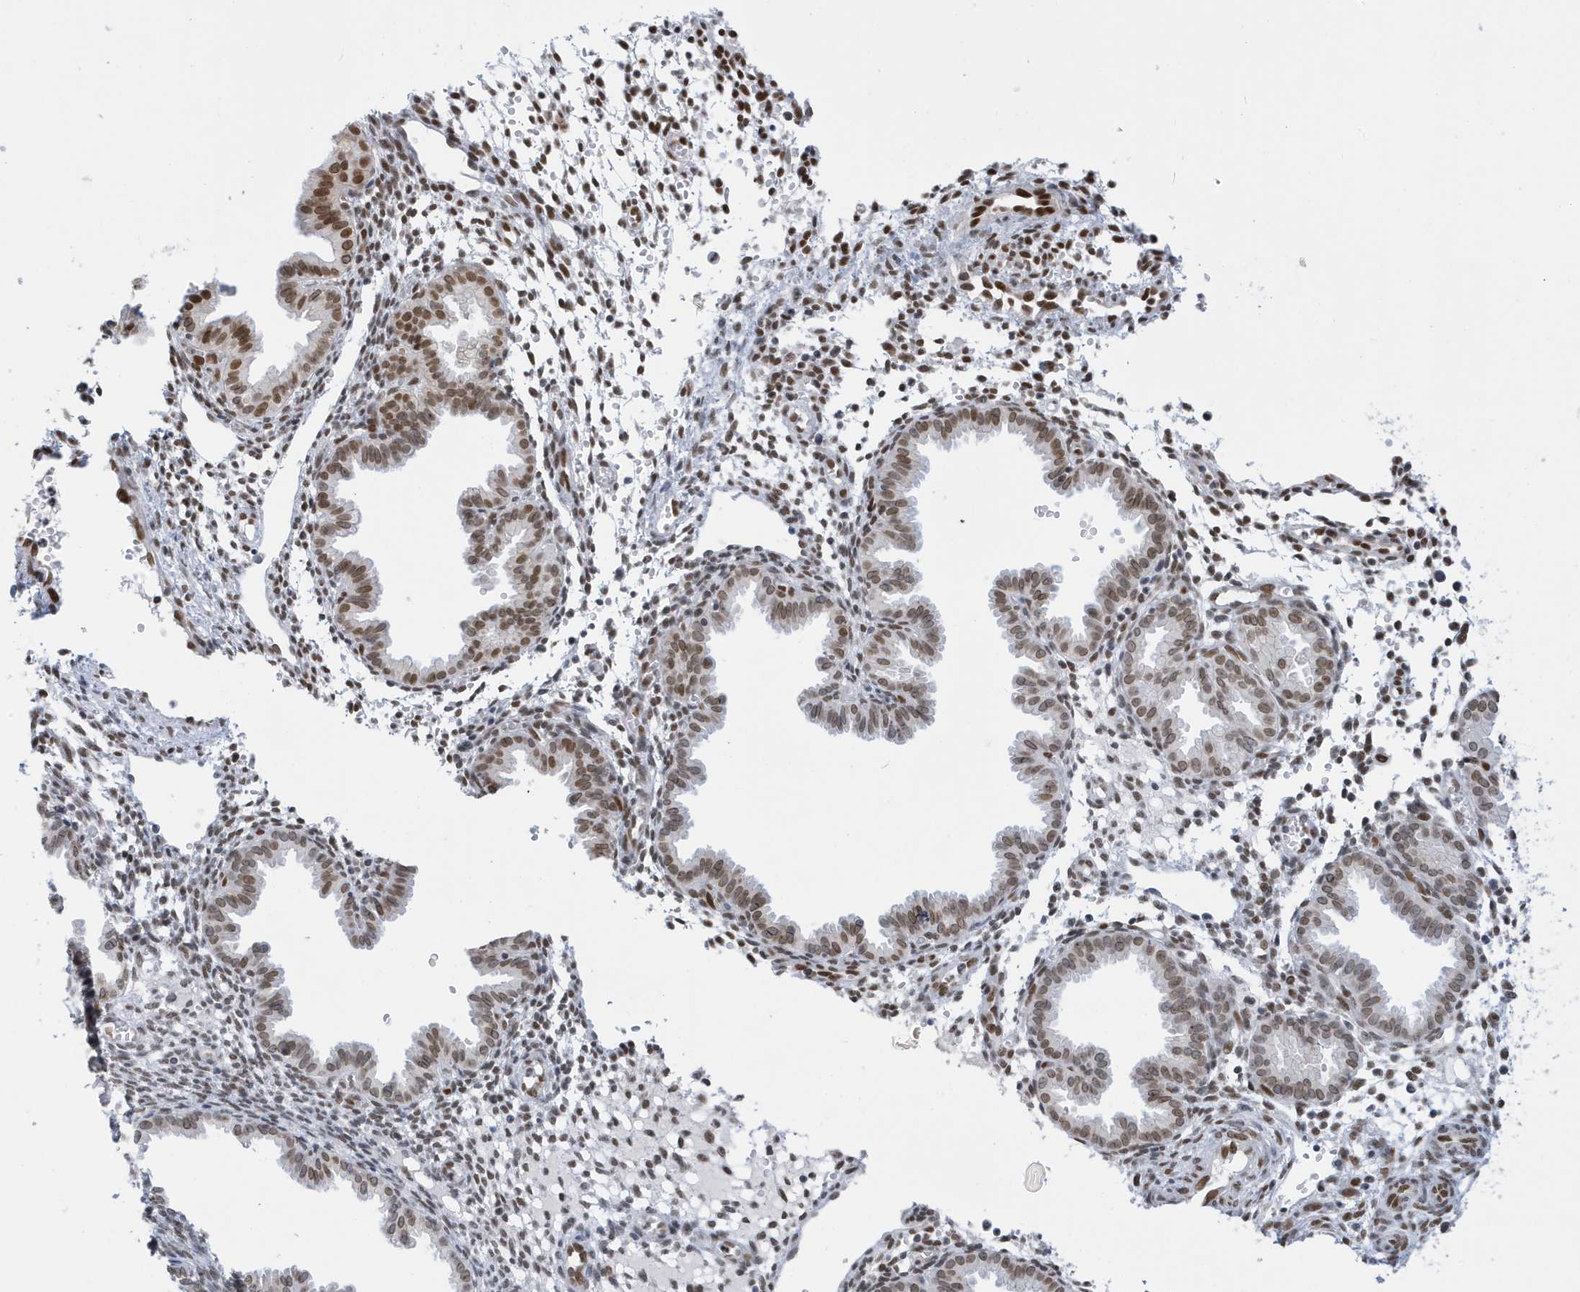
{"staining": {"intensity": "moderate", "quantity": "25%-75%", "location": "nuclear"}, "tissue": "endometrium", "cell_type": "Cells in endometrial stroma", "image_type": "normal", "snomed": [{"axis": "morphology", "description": "Normal tissue, NOS"}, {"axis": "topography", "description": "Endometrium"}], "caption": "This micrograph exhibits IHC staining of benign human endometrium, with medium moderate nuclear expression in about 25%-75% of cells in endometrial stroma.", "gene": "PCYT1A", "patient": {"sex": "female", "age": 33}}